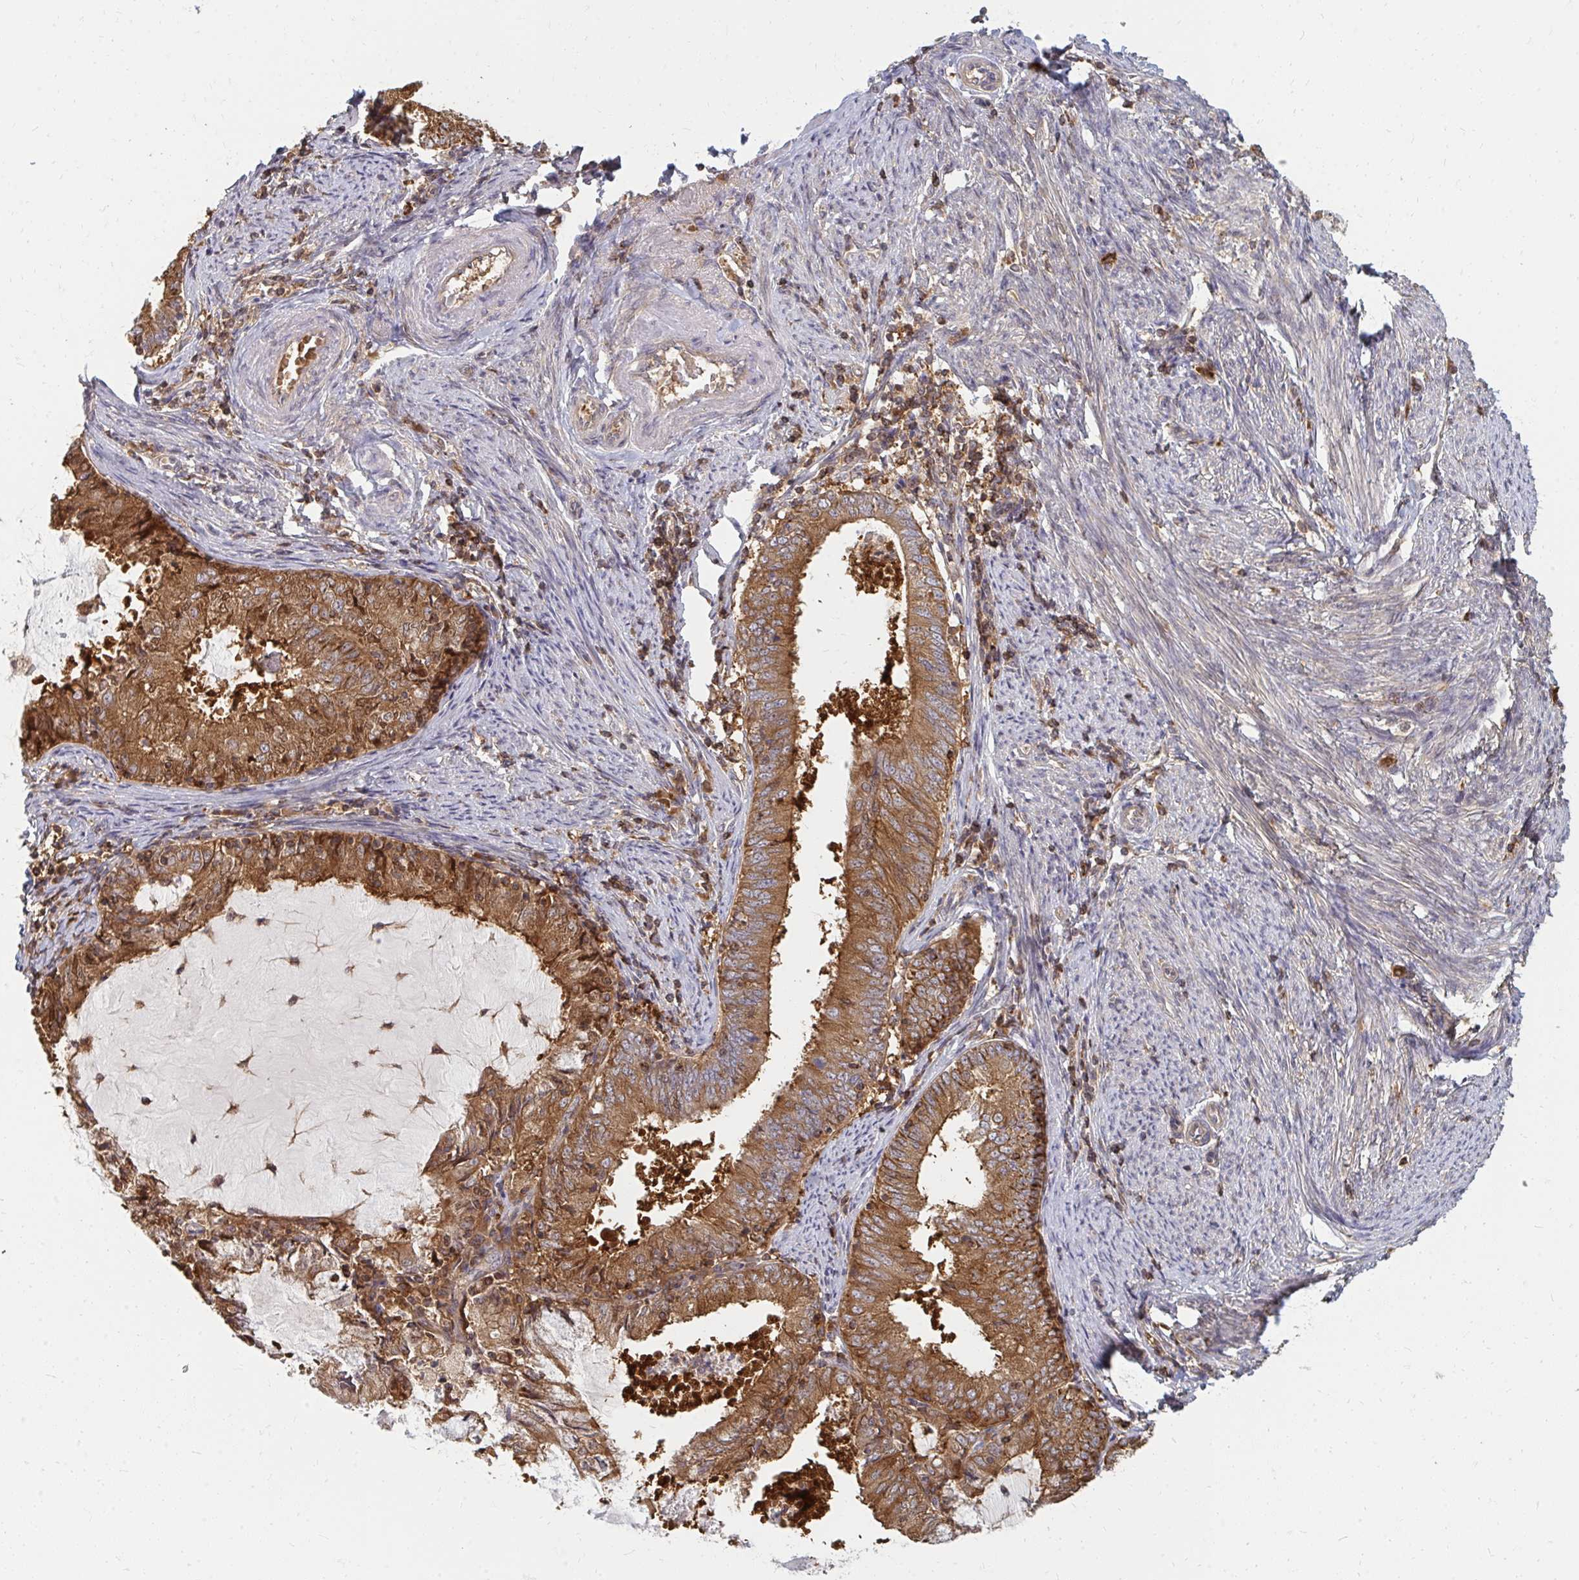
{"staining": {"intensity": "moderate", "quantity": ">75%", "location": "cytoplasmic/membranous"}, "tissue": "endometrial cancer", "cell_type": "Tumor cells", "image_type": "cancer", "snomed": [{"axis": "morphology", "description": "Adenocarcinoma, NOS"}, {"axis": "topography", "description": "Endometrium"}], "caption": "Immunohistochemical staining of human endometrial cancer exhibits medium levels of moderate cytoplasmic/membranous staining in approximately >75% of tumor cells. The protein is stained brown, and the nuclei are stained in blue (DAB IHC with brightfield microscopy, high magnification).", "gene": "ZNF285", "patient": {"sex": "female", "age": 57}}